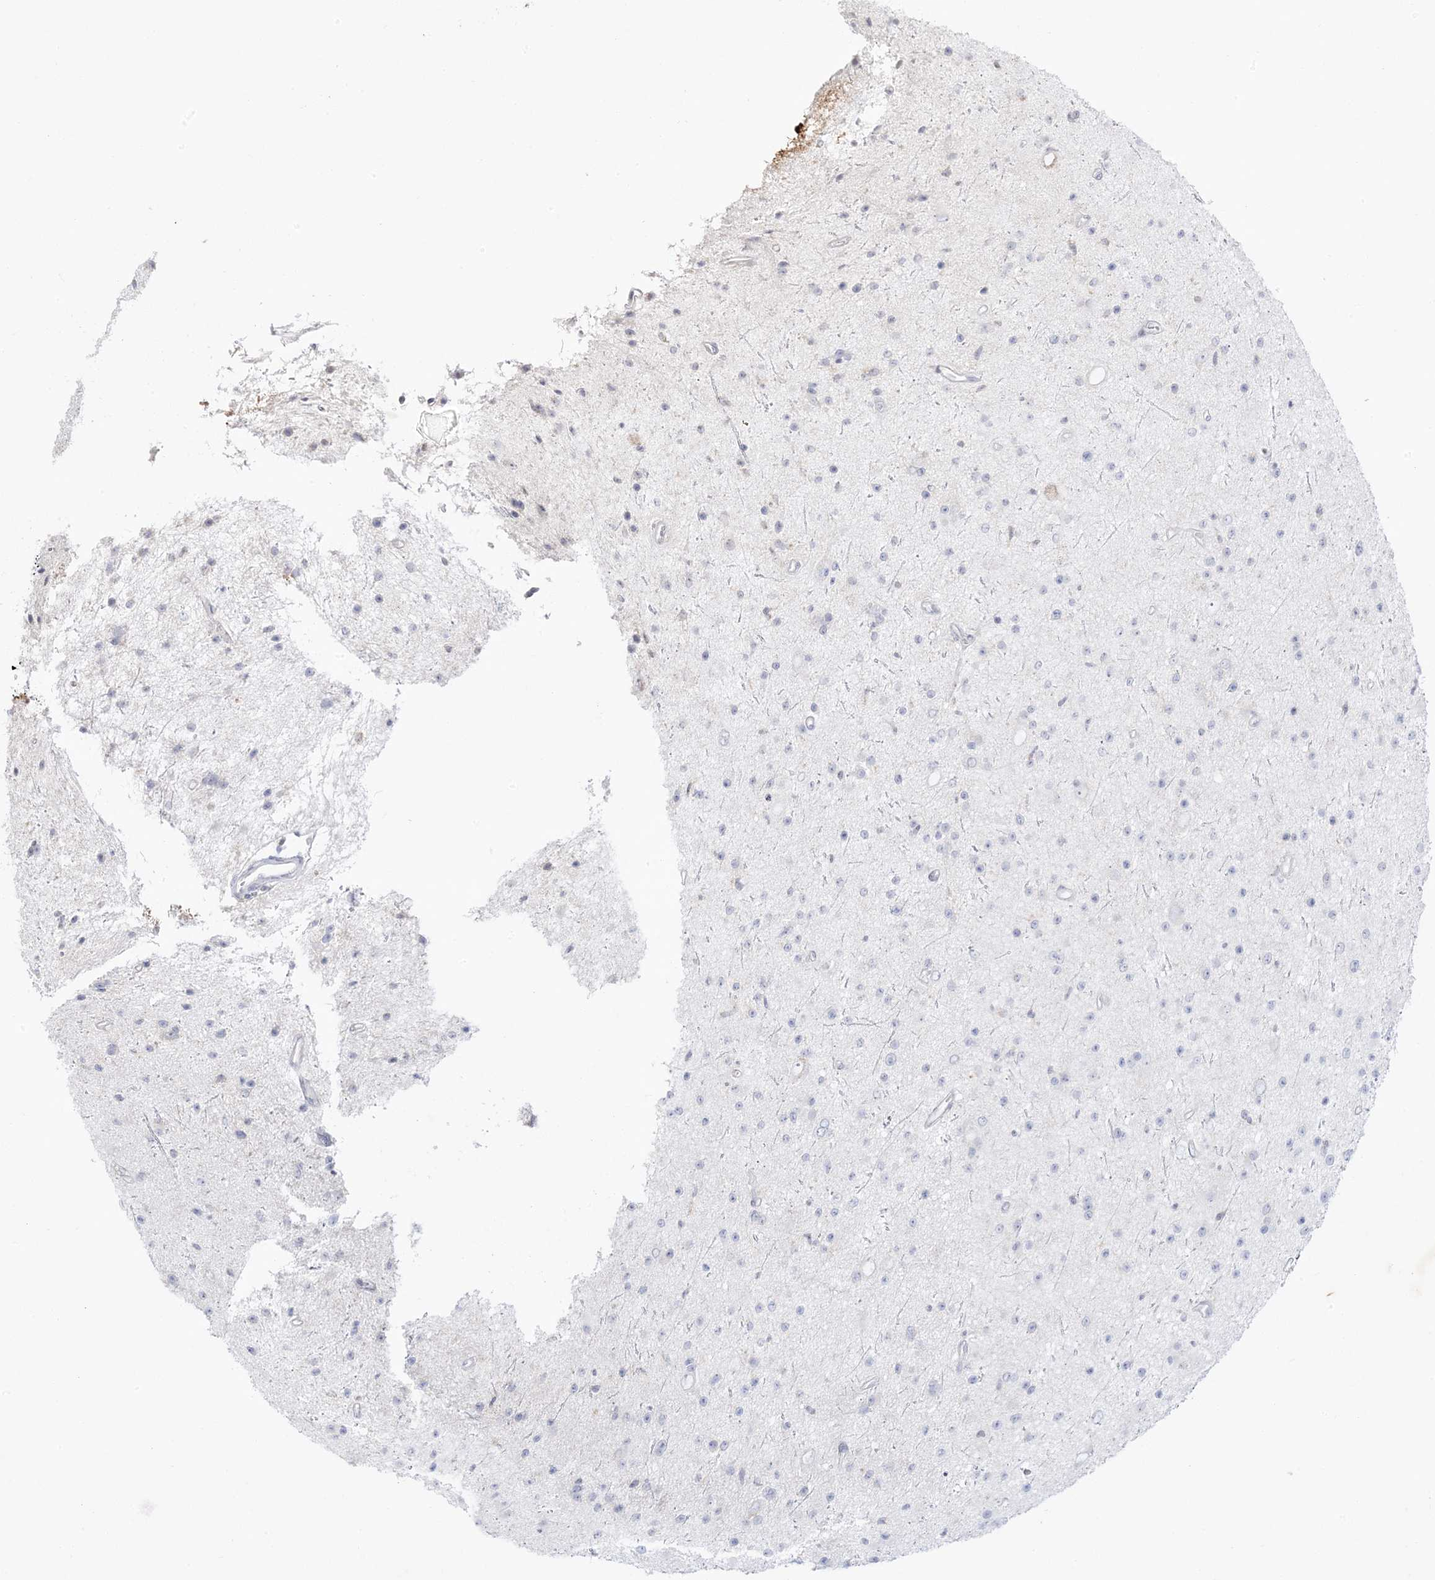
{"staining": {"intensity": "negative", "quantity": "none", "location": "none"}, "tissue": "glioma", "cell_type": "Tumor cells", "image_type": "cancer", "snomed": [{"axis": "morphology", "description": "Glioma, malignant, Low grade"}, {"axis": "topography", "description": "Cerebral cortex"}], "caption": "An IHC histopathology image of malignant glioma (low-grade) is shown. There is no staining in tumor cells of malignant glioma (low-grade).", "gene": "TRANK1", "patient": {"sex": "female", "age": 39}}